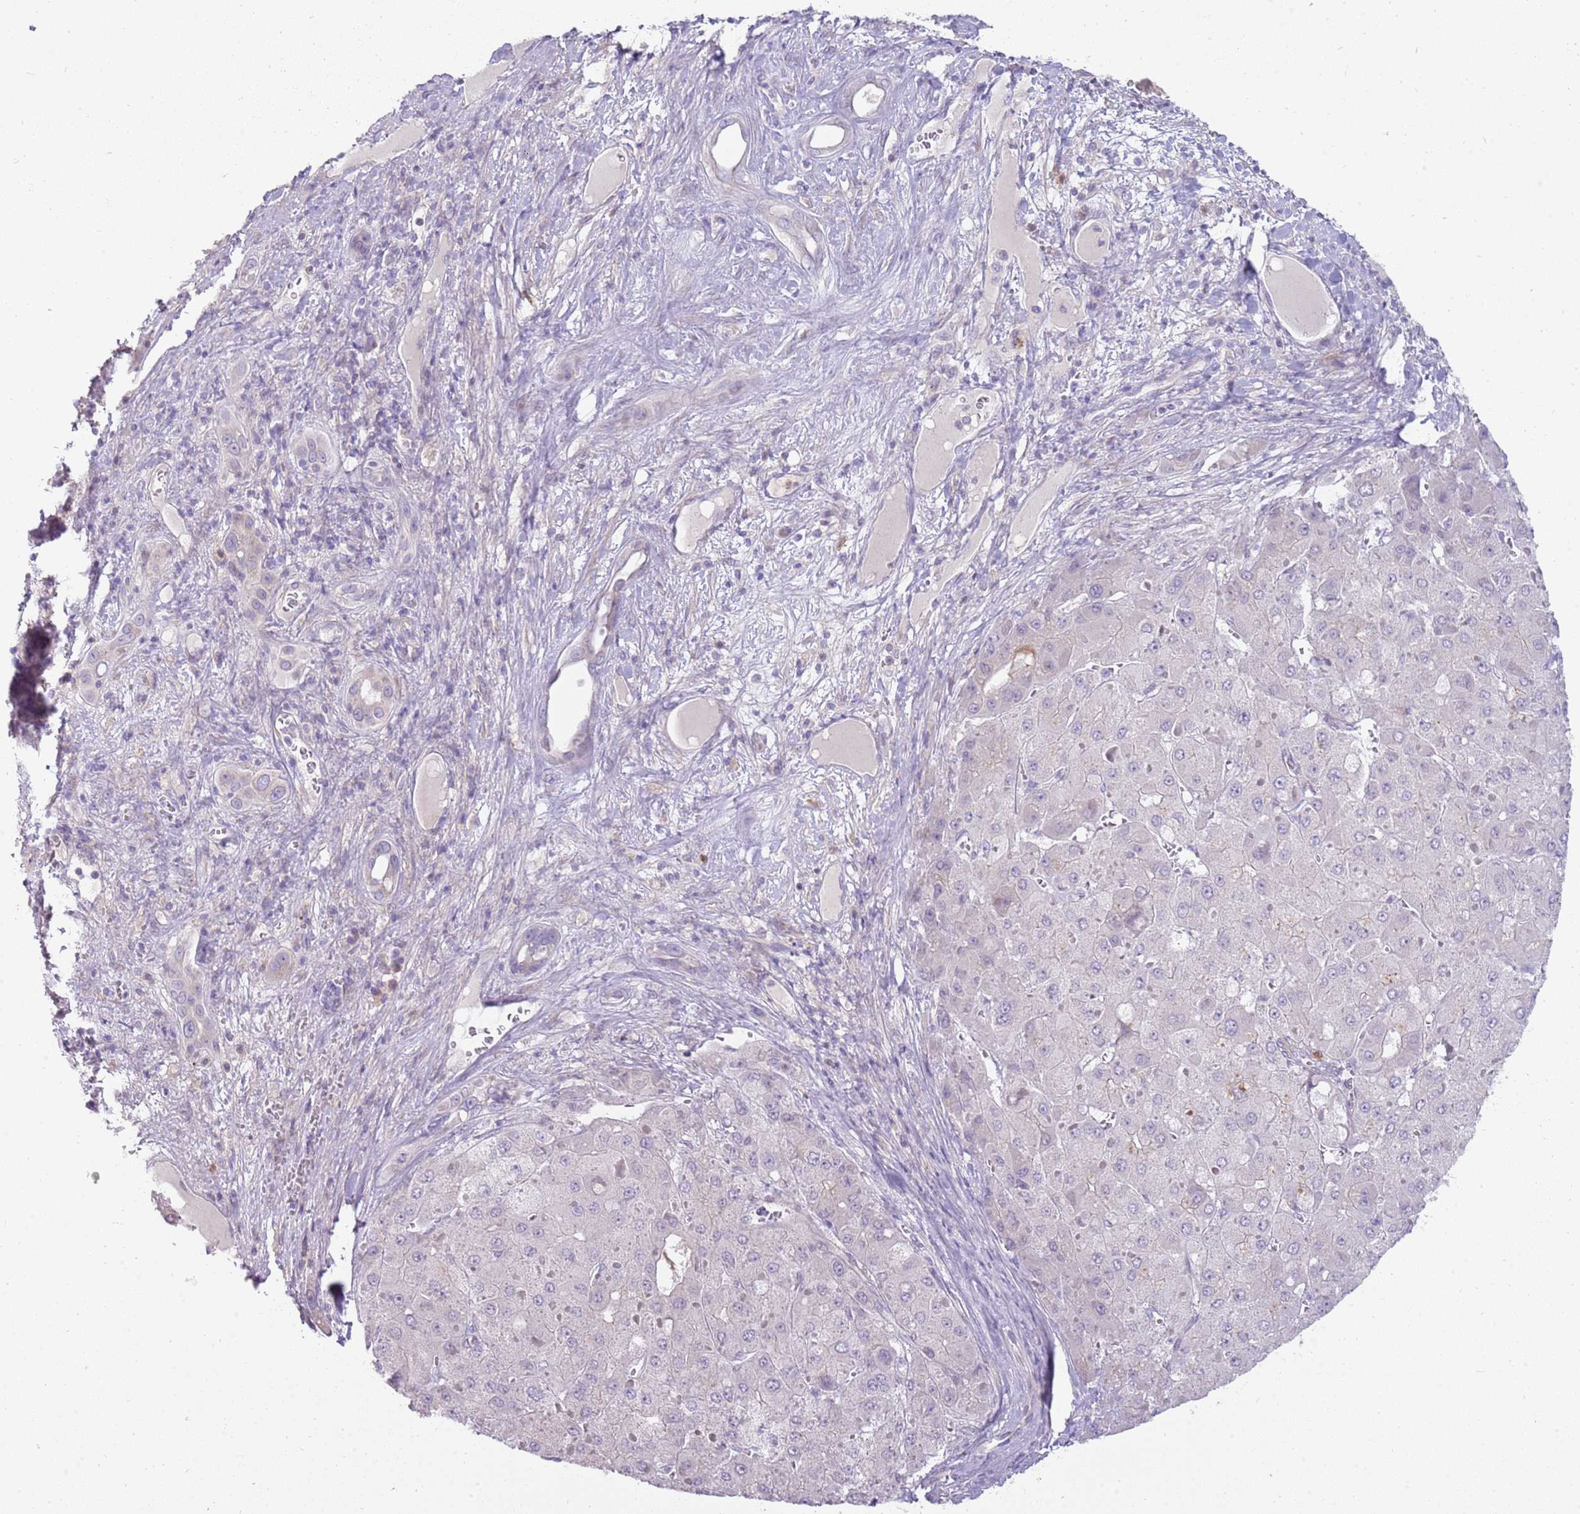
{"staining": {"intensity": "negative", "quantity": "none", "location": "none"}, "tissue": "liver cancer", "cell_type": "Tumor cells", "image_type": "cancer", "snomed": [{"axis": "morphology", "description": "Carcinoma, Hepatocellular, NOS"}, {"axis": "topography", "description": "Liver"}], "caption": "Hepatocellular carcinoma (liver) was stained to show a protein in brown. There is no significant staining in tumor cells.", "gene": "DIPK1C", "patient": {"sex": "female", "age": 73}}